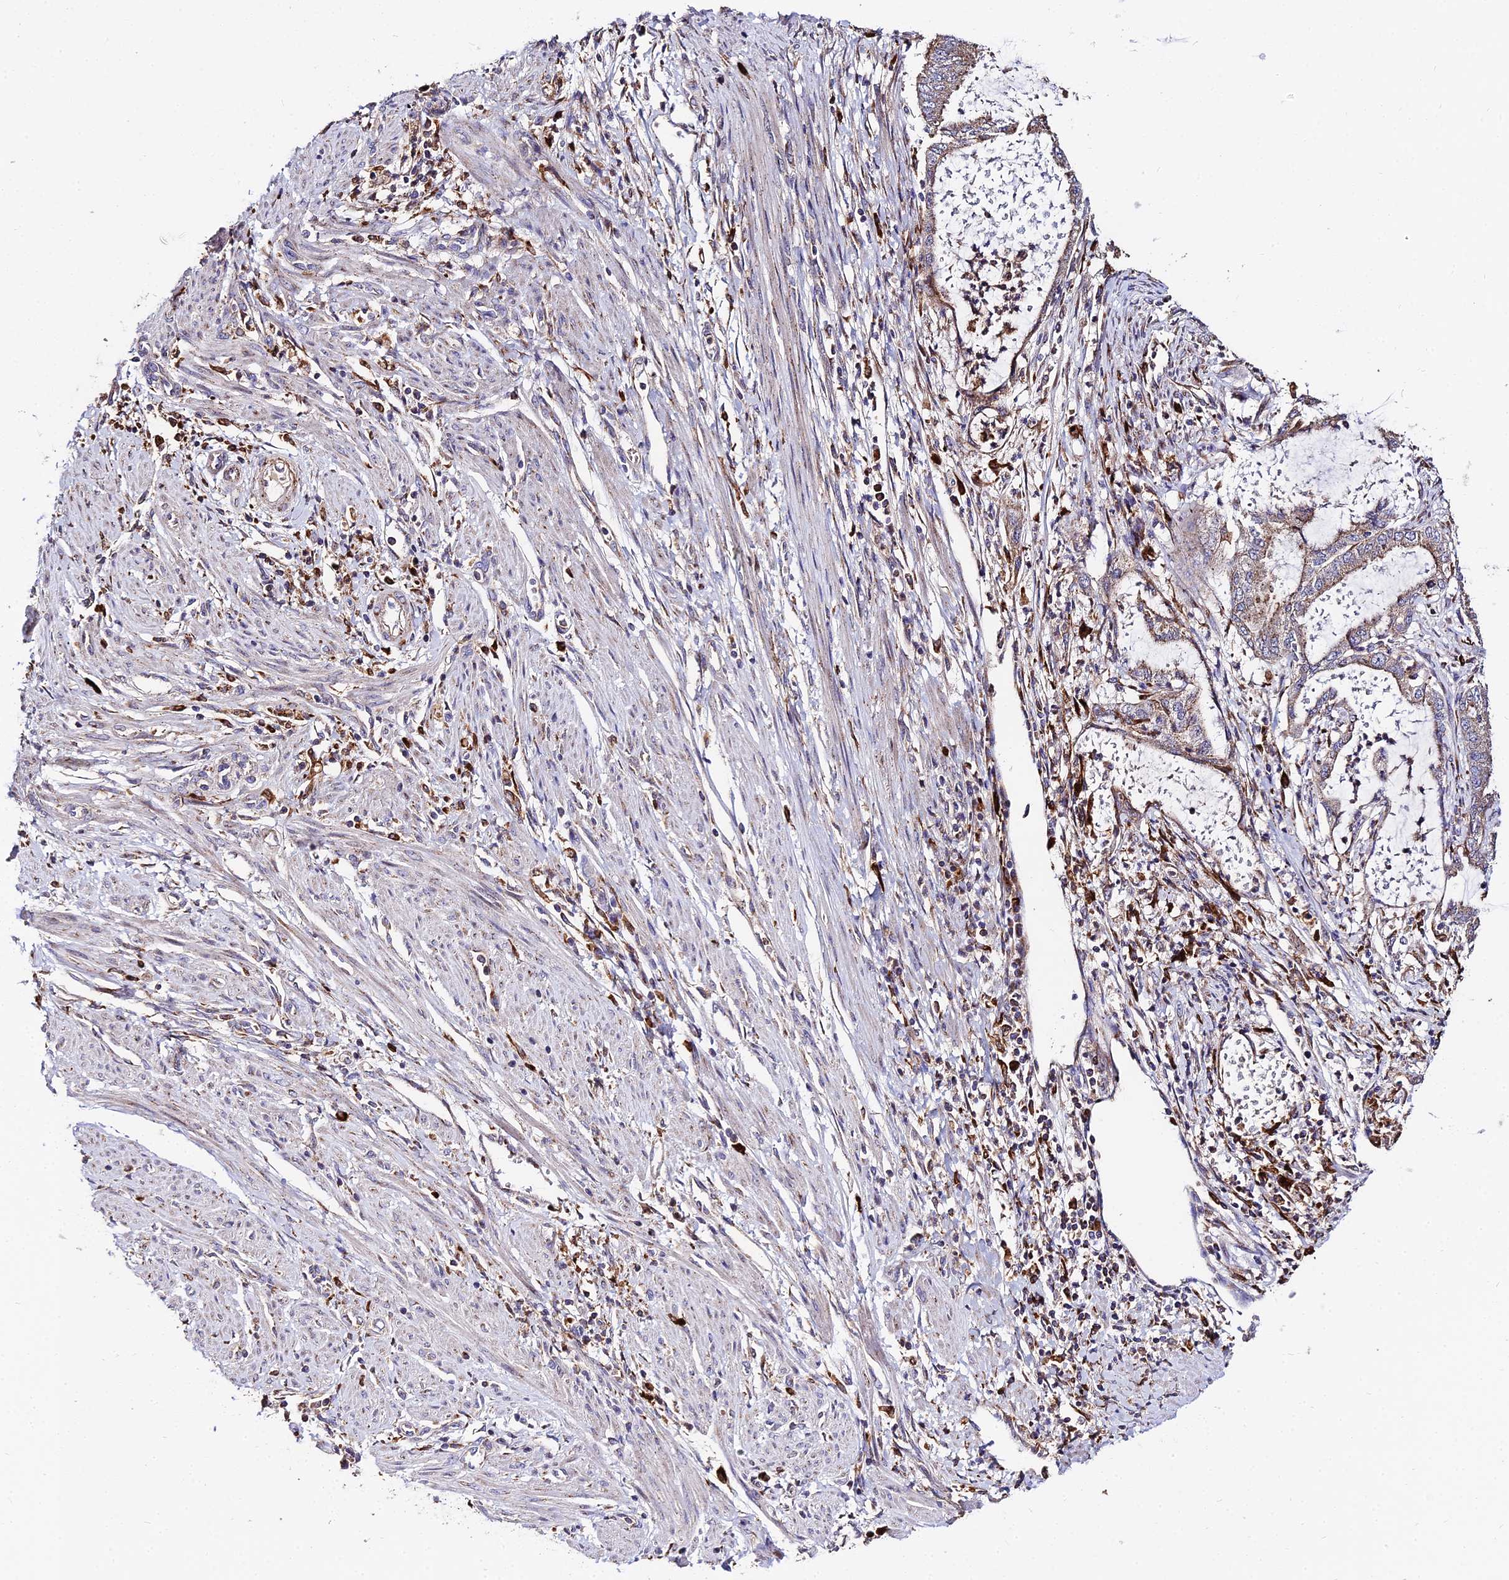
{"staining": {"intensity": "strong", "quantity": "<25%", "location": "cytoplasmic/membranous"}, "tissue": "endometrial cancer", "cell_type": "Tumor cells", "image_type": "cancer", "snomed": [{"axis": "morphology", "description": "Adenocarcinoma, NOS"}, {"axis": "topography", "description": "Endometrium"}], "caption": "IHC of endometrial cancer (adenocarcinoma) demonstrates medium levels of strong cytoplasmic/membranous positivity in about <25% of tumor cells. (IHC, brightfield microscopy, high magnification).", "gene": "PEX19", "patient": {"sex": "female", "age": 51}}